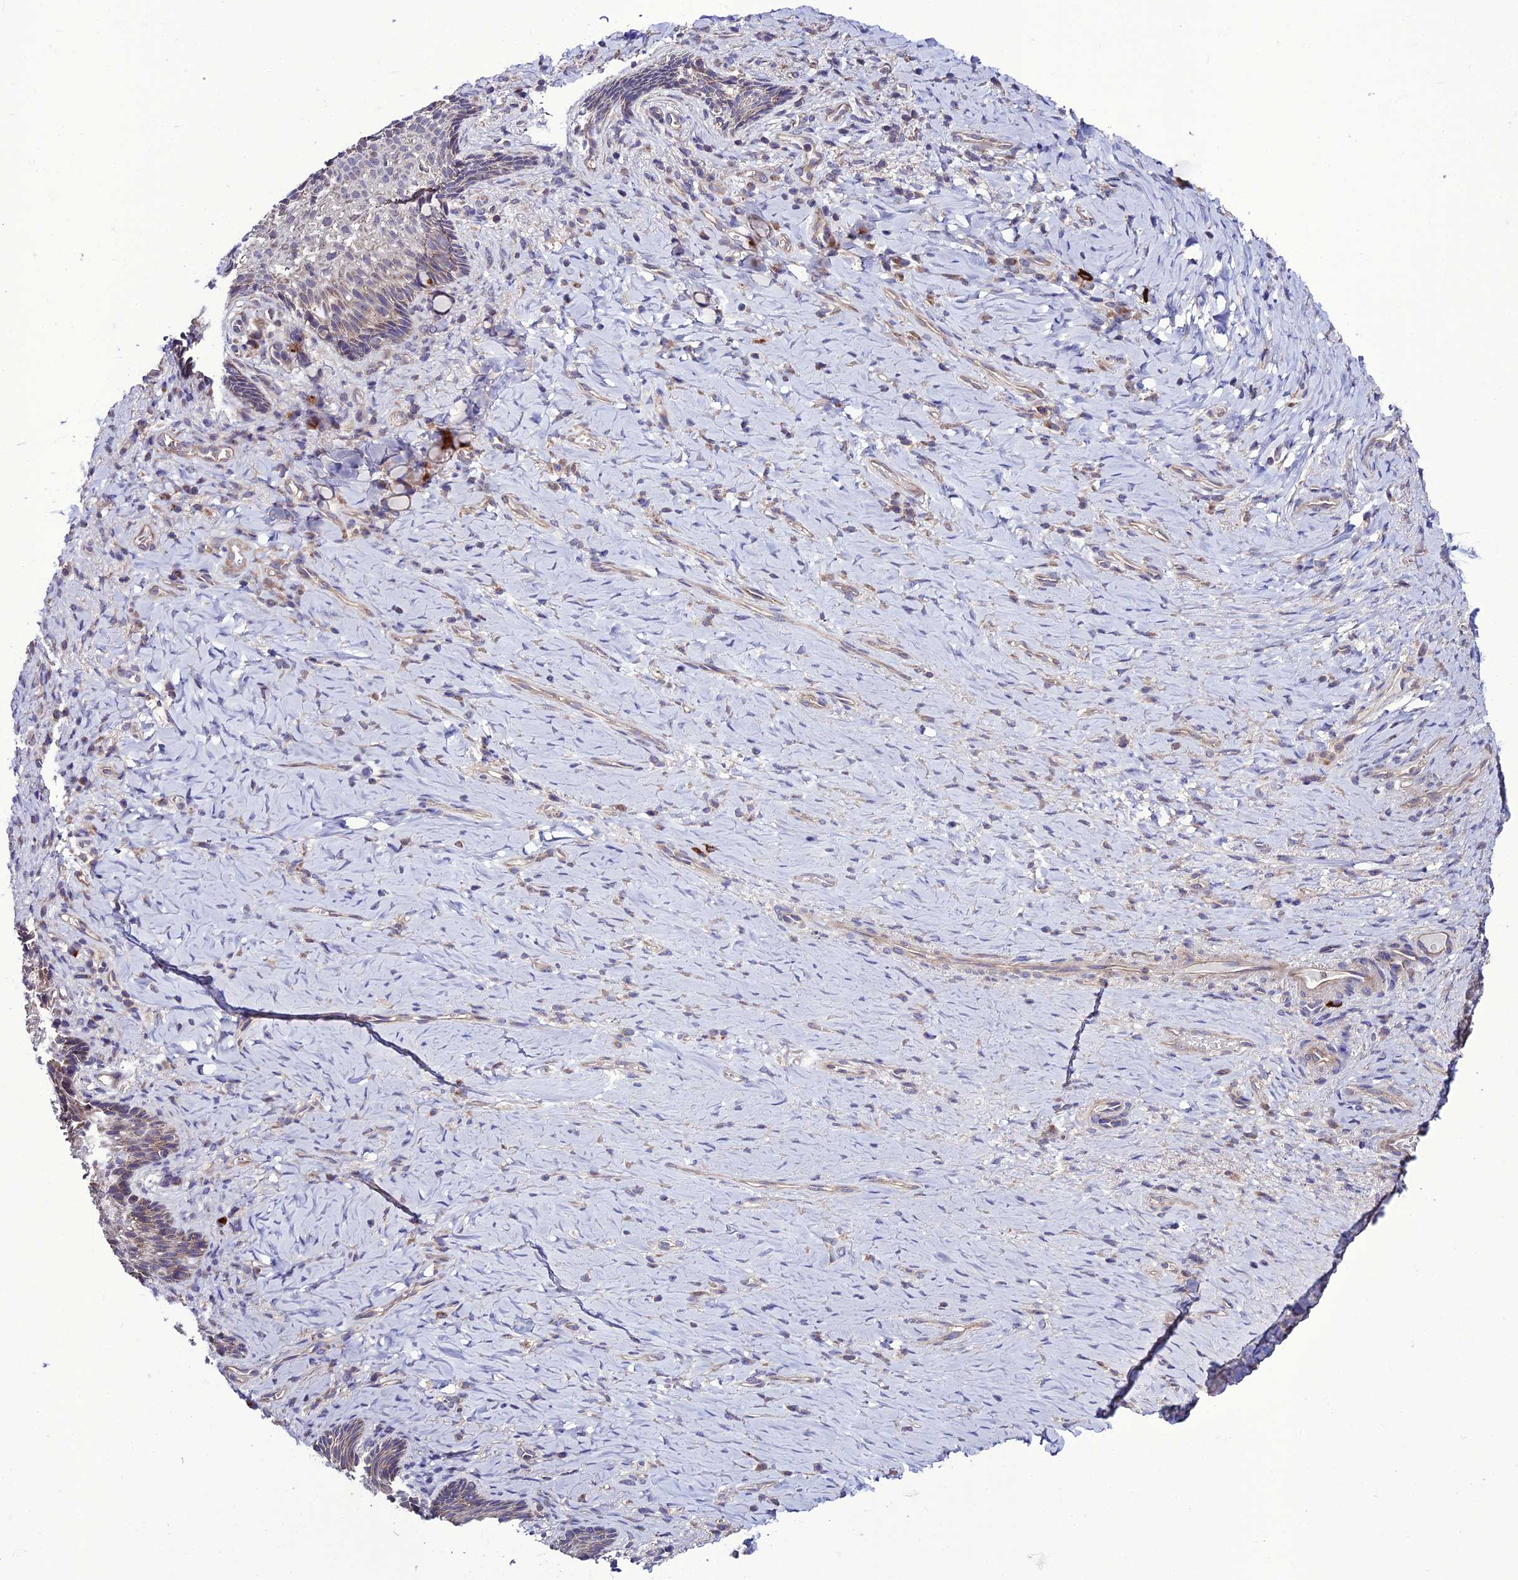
{"staining": {"intensity": "weak", "quantity": "<25%", "location": "cytoplasmic/membranous"}, "tissue": "vagina", "cell_type": "Squamous epithelial cells", "image_type": "normal", "snomed": [{"axis": "morphology", "description": "Normal tissue, NOS"}, {"axis": "topography", "description": "Vagina"}], "caption": "Squamous epithelial cells show no significant positivity in unremarkable vagina. Brightfield microscopy of immunohistochemistry stained with DAB (3,3'-diaminobenzidine) (brown) and hematoxylin (blue), captured at high magnification.", "gene": "PPIL3", "patient": {"sex": "female", "age": 60}}